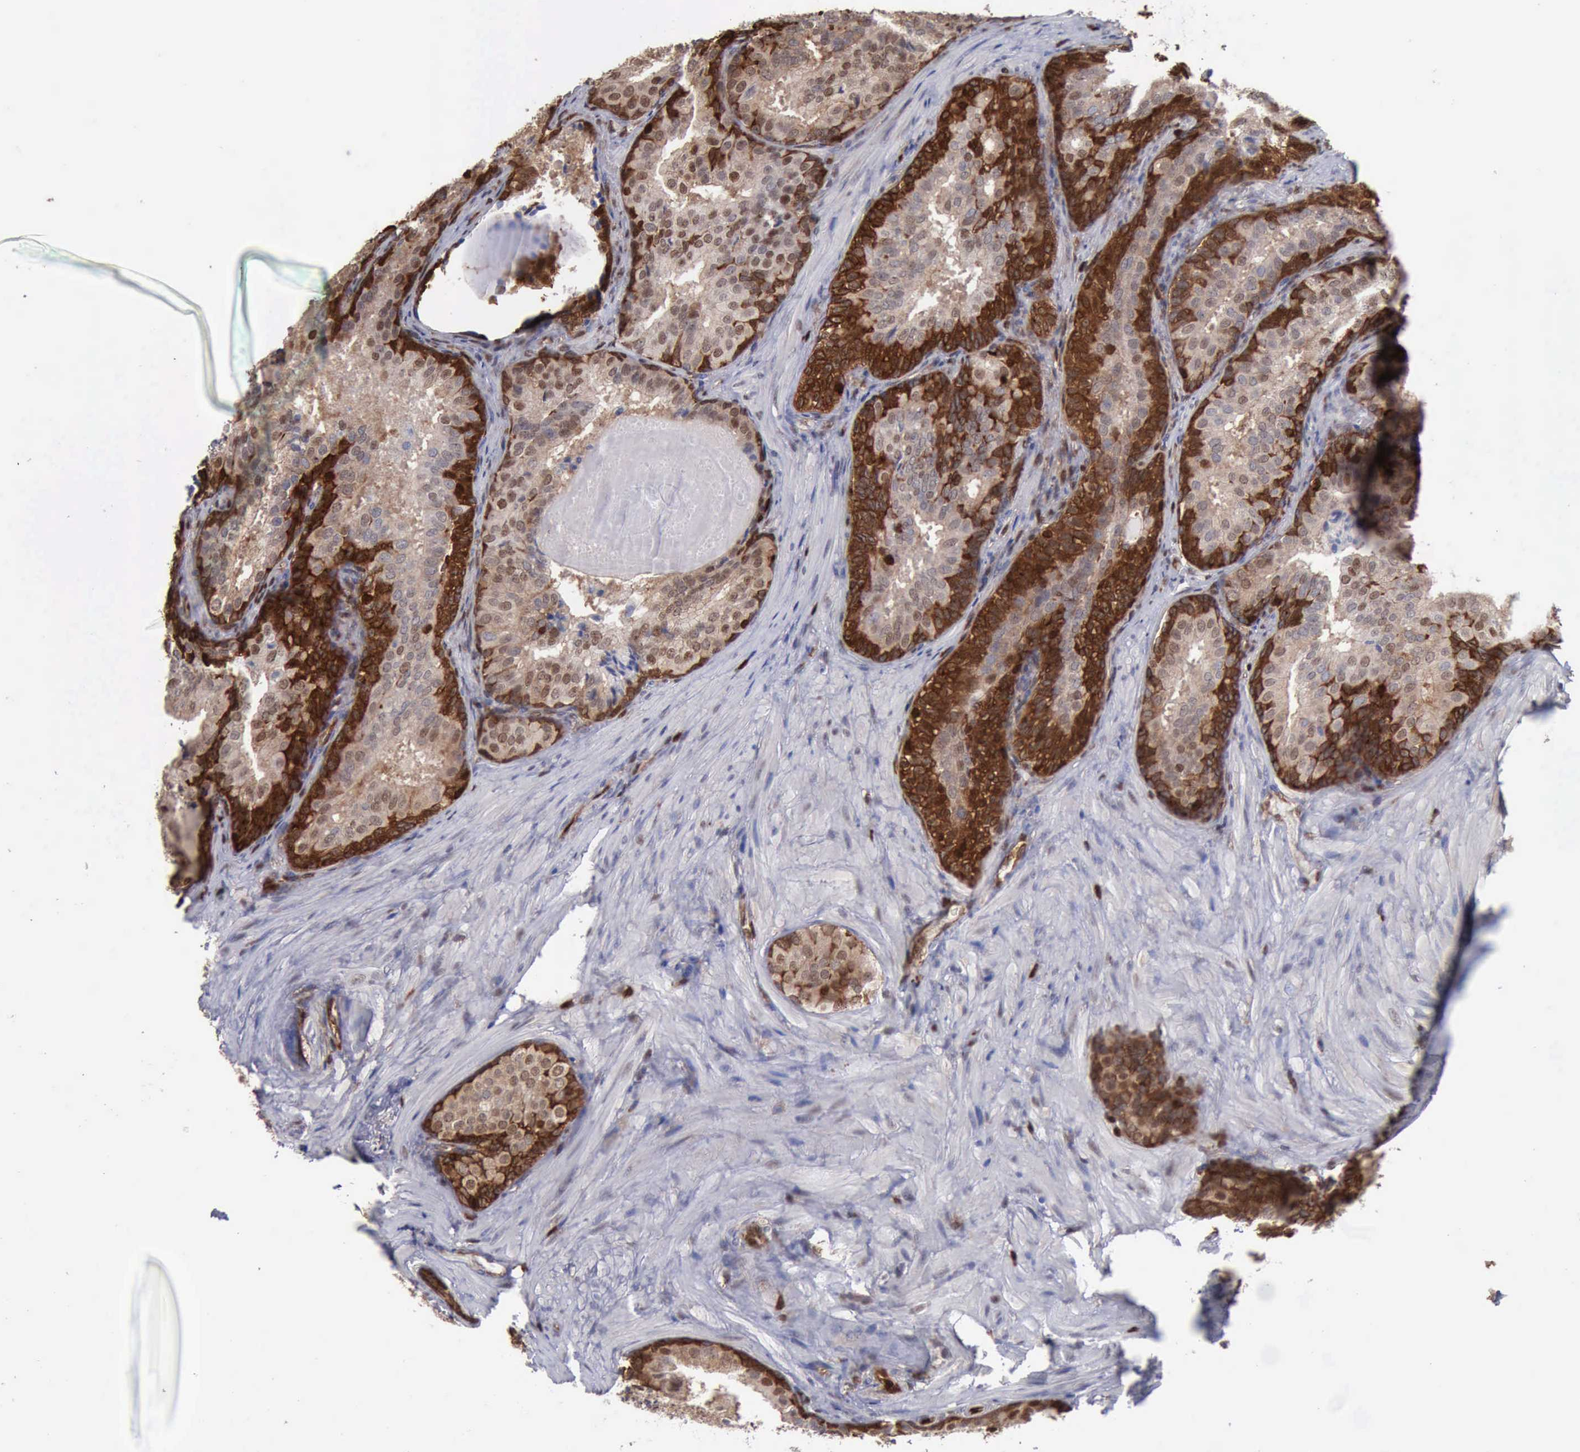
{"staining": {"intensity": "strong", "quantity": ">75%", "location": "cytoplasmic/membranous,nuclear"}, "tissue": "prostate cancer", "cell_type": "Tumor cells", "image_type": "cancer", "snomed": [{"axis": "morphology", "description": "Adenocarcinoma, Low grade"}, {"axis": "topography", "description": "Prostate"}], "caption": "A high-resolution histopathology image shows IHC staining of prostate cancer (low-grade adenocarcinoma), which reveals strong cytoplasmic/membranous and nuclear positivity in about >75% of tumor cells.", "gene": "PDCD4", "patient": {"sex": "male", "age": 69}}